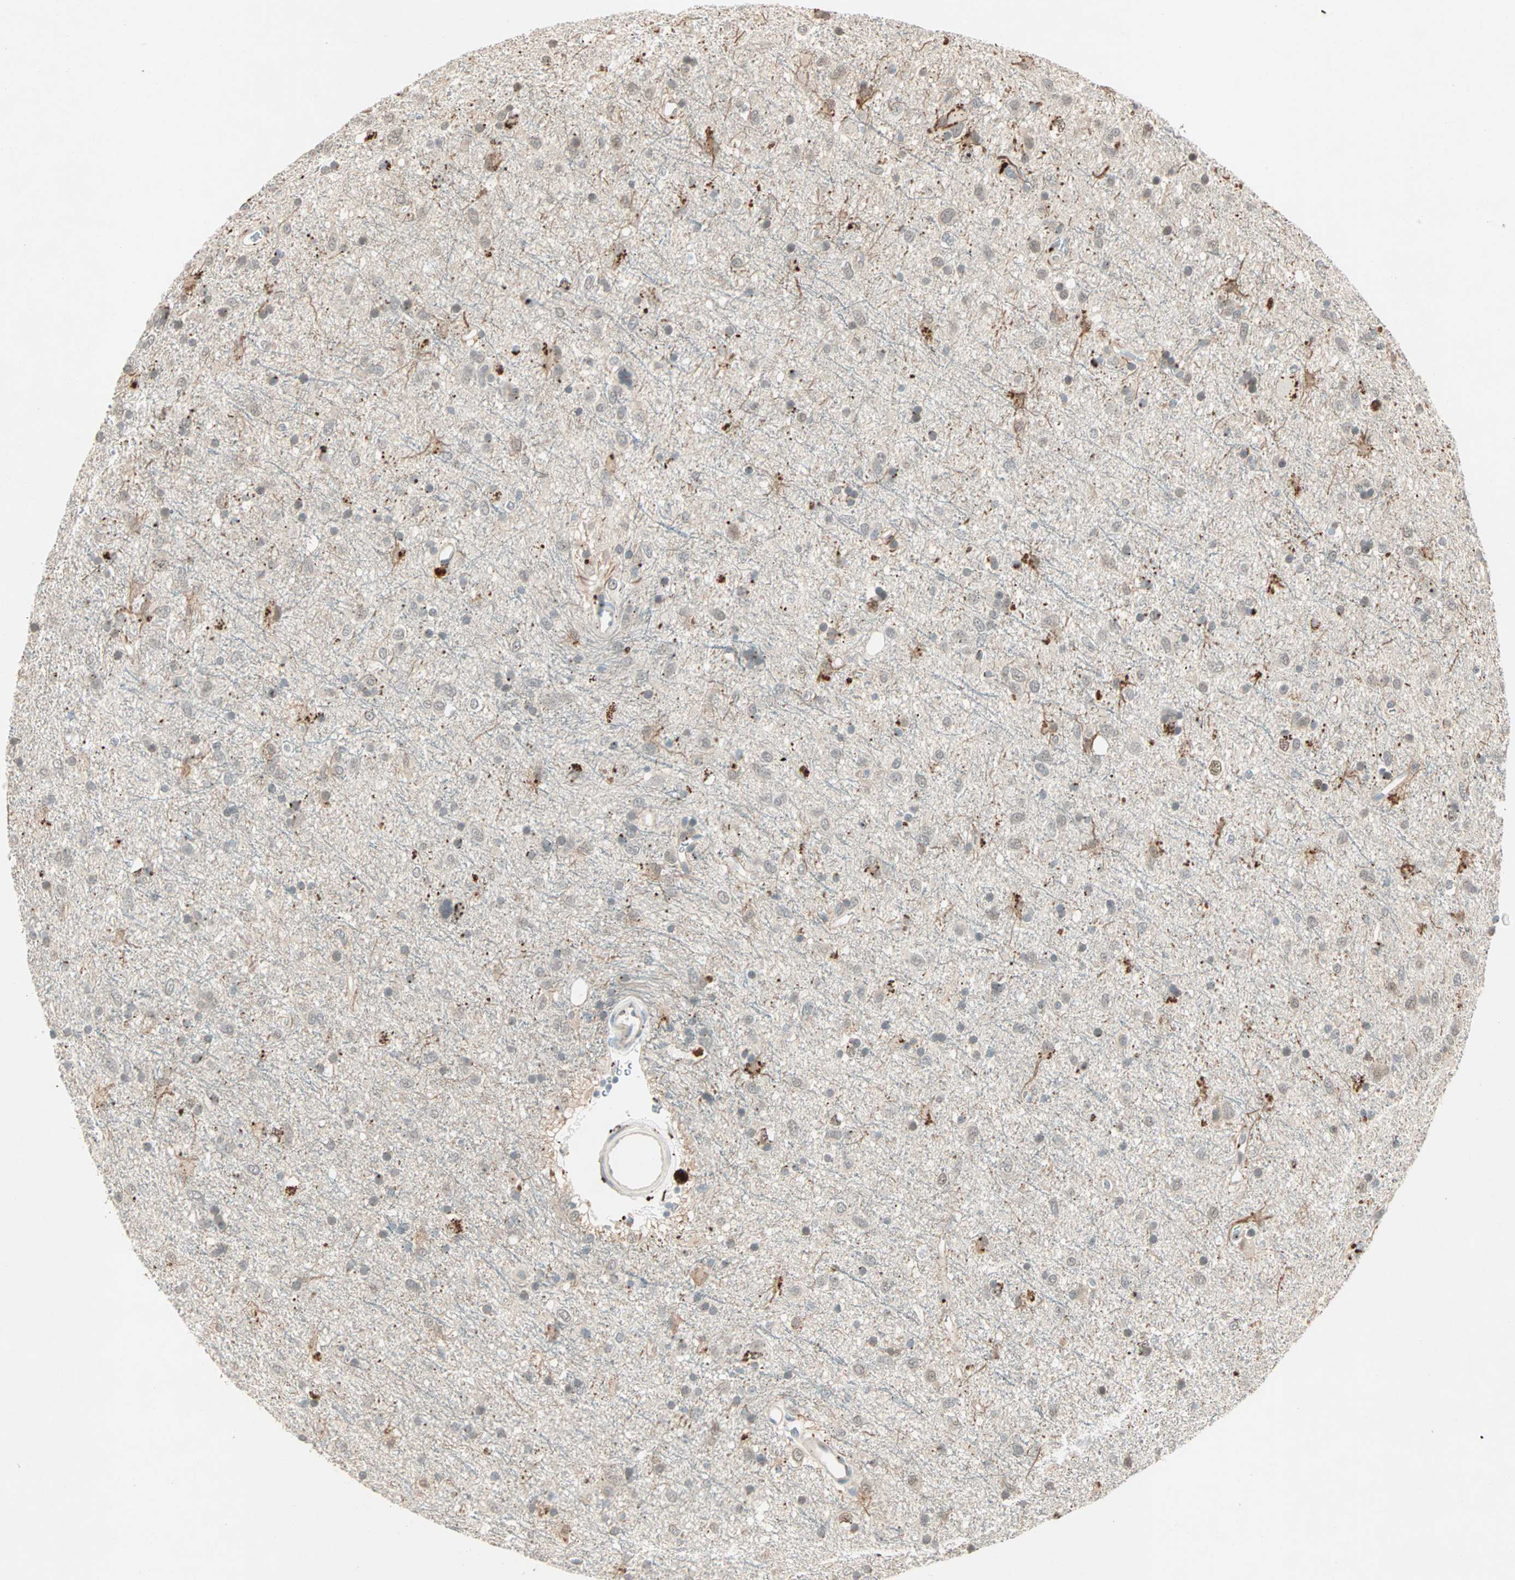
{"staining": {"intensity": "weak", "quantity": "<25%", "location": "cytoplasmic/membranous"}, "tissue": "glioma", "cell_type": "Tumor cells", "image_type": "cancer", "snomed": [{"axis": "morphology", "description": "Glioma, malignant, Low grade"}, {"axis": "topography", "description": "Brain"}], "caption": "High magnification brightfield microscopy of glioma stained with DAB (brown) and counterstained with hematoxylin (blue): tumor cells show no significant positivity.", "gene": "RTL6", "patient": {"sex": "male", "age": 77}}